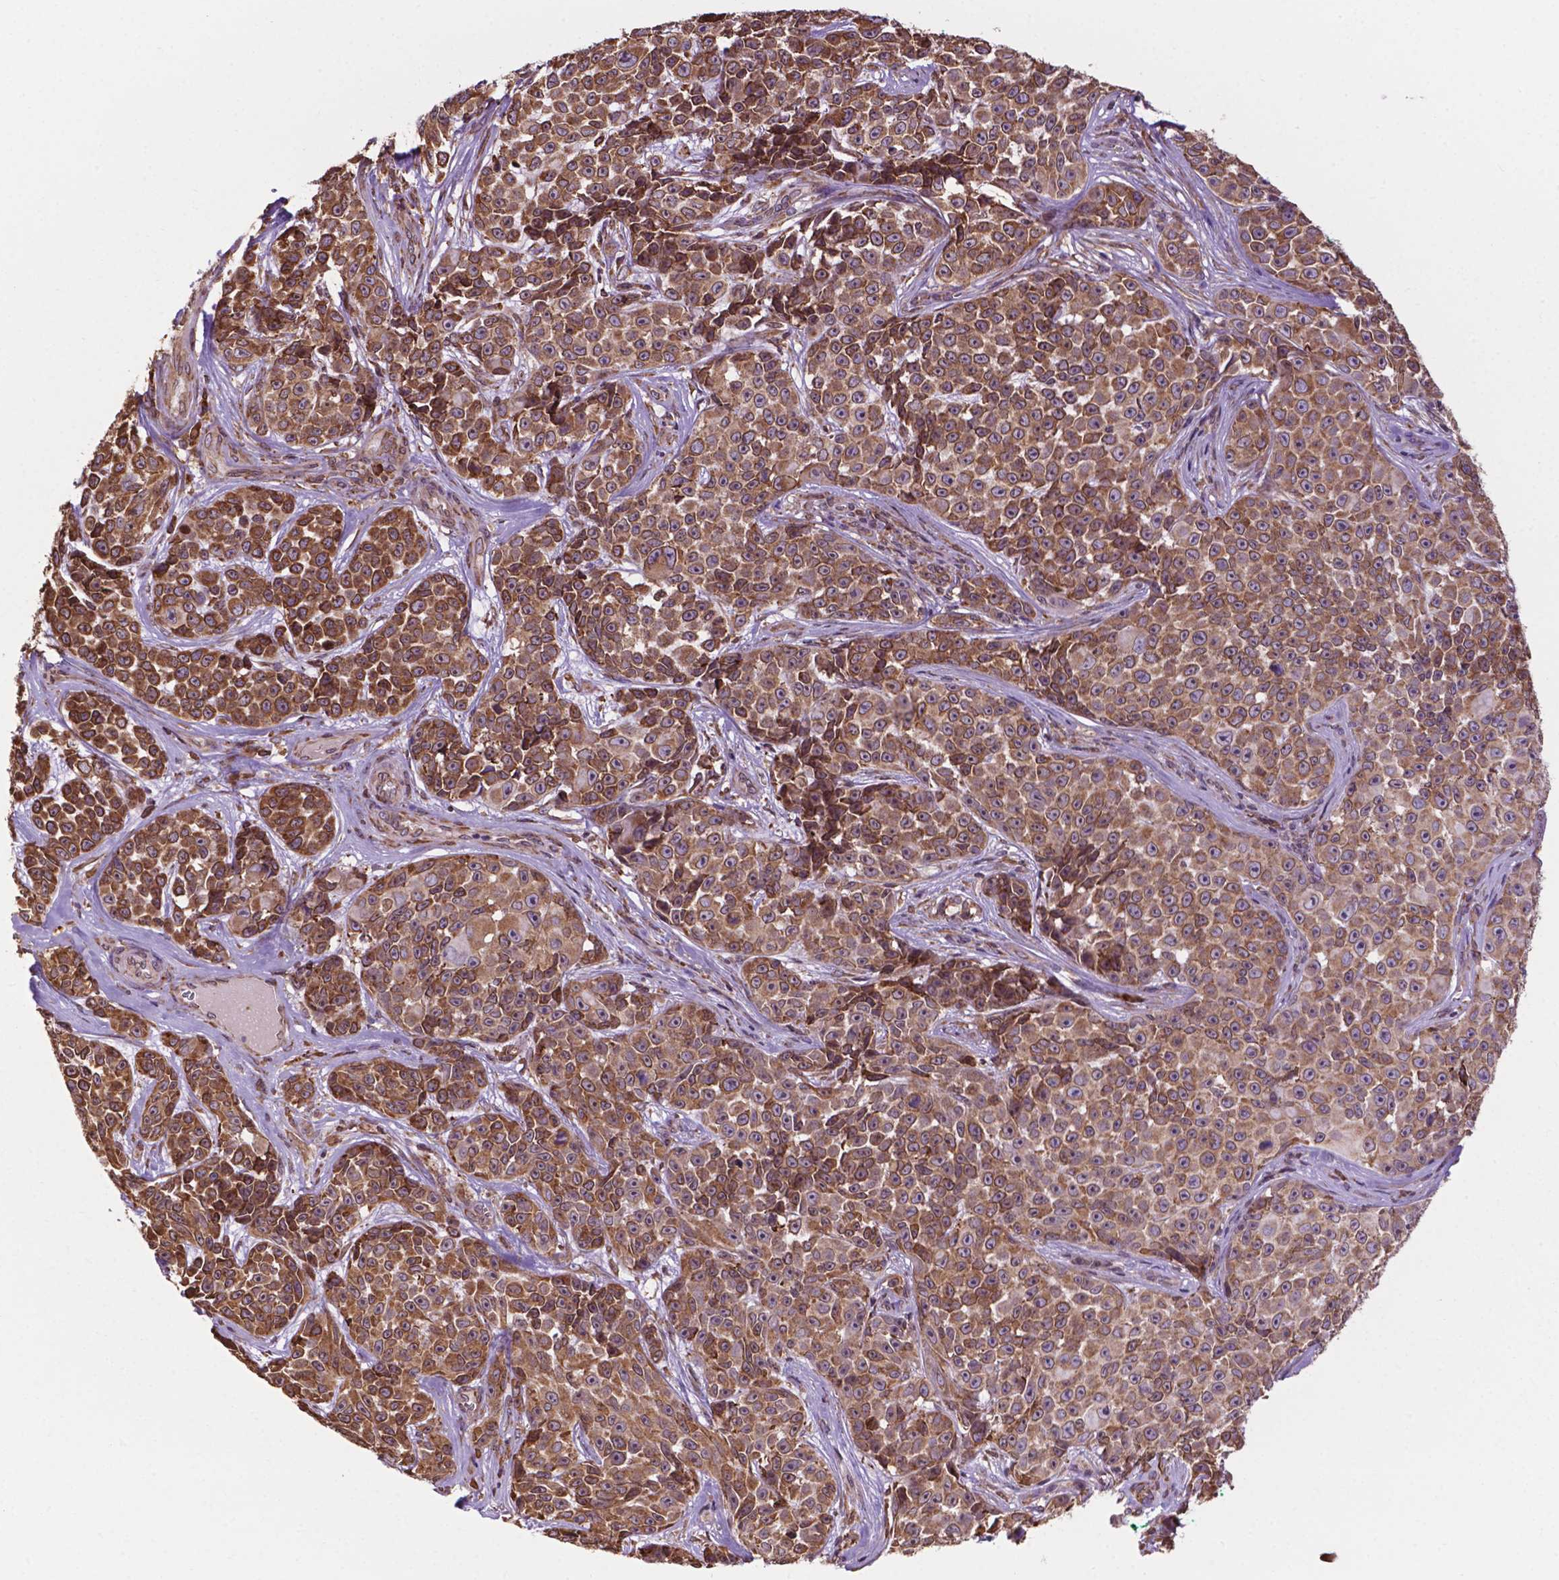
{"staining": {"intensity": "moderate", "quantity": "25%-75%", "location": "cytoplasmic/membranous,nuclear"}, "tissue": "melanoma", "cell_type": "Tumor cells", "image_type": "cancer", "snomed": [{"axis": "morphology", "description": "Malignant melanoma, NOS"}, {"axis": "topography", "description": "Skin"}], "caption": "DAB (3,3'-diaminobenzidine) immunohistochemical staining of human melanoma demonstrates moderate cytoplasmic/membranous and nuclear protein staining in approximately 25%-75% of tumor cells.", "gene": "GANAB", "patient": {"sex": "female", "age": 88}}